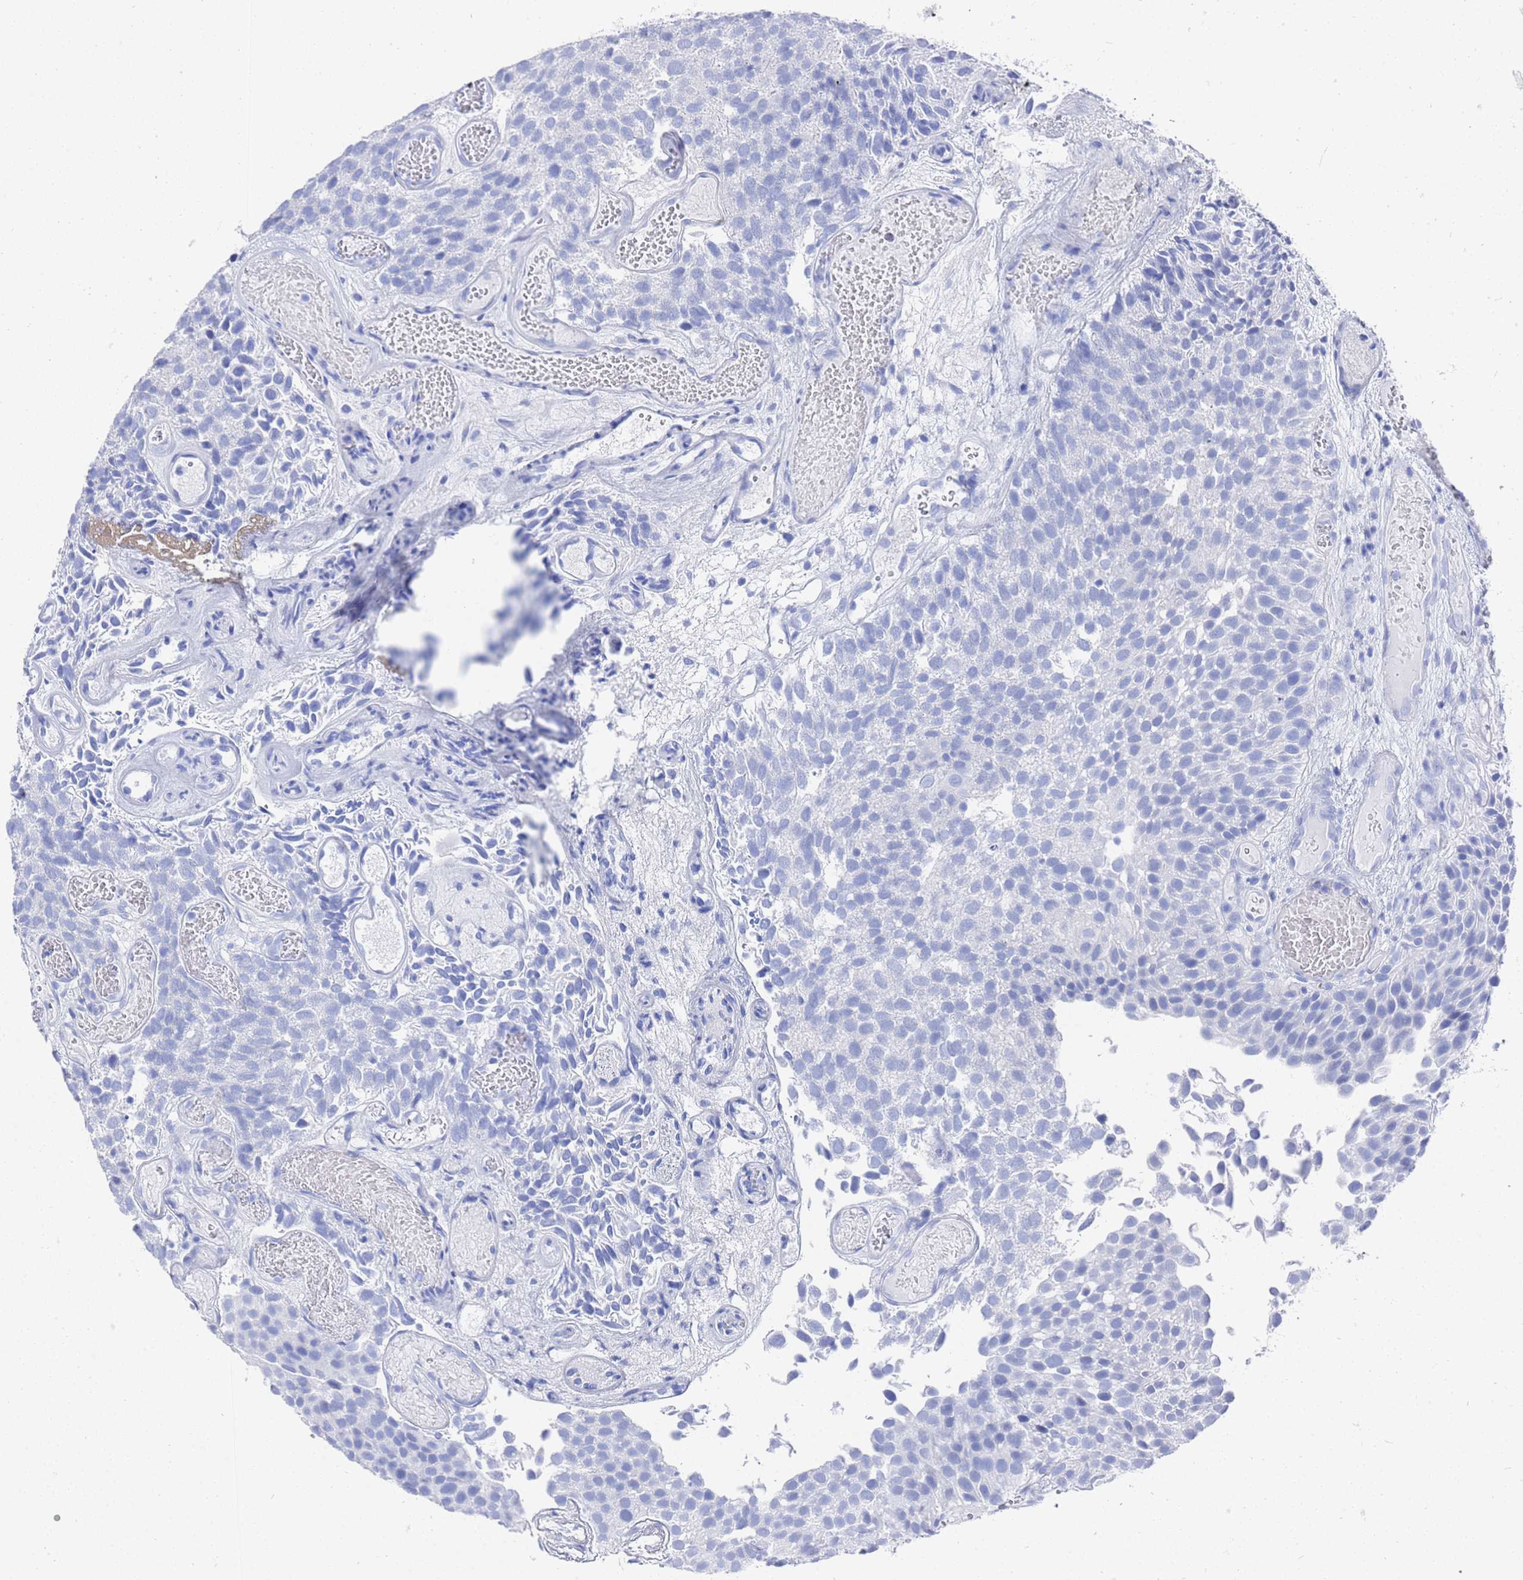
{"staining": {"intensity": "negative", "quantity": "none", "location": "none"}, "tissue": "urothelial cancer", "cell_type": "Tumor cells", "image_type": "cancer", "snomed": [{"axis": "morphology", "description": "Urothelial carcinoma, Low grade"}, {"axis": "topography", "description": "Urinary bladder"}], "caption": "Urothelial cancer was stained to show a protein in brown. There is no significant expression in tumor cells.", "gene": "GGT1", "patient": {"sex": "male", "age": 89}}